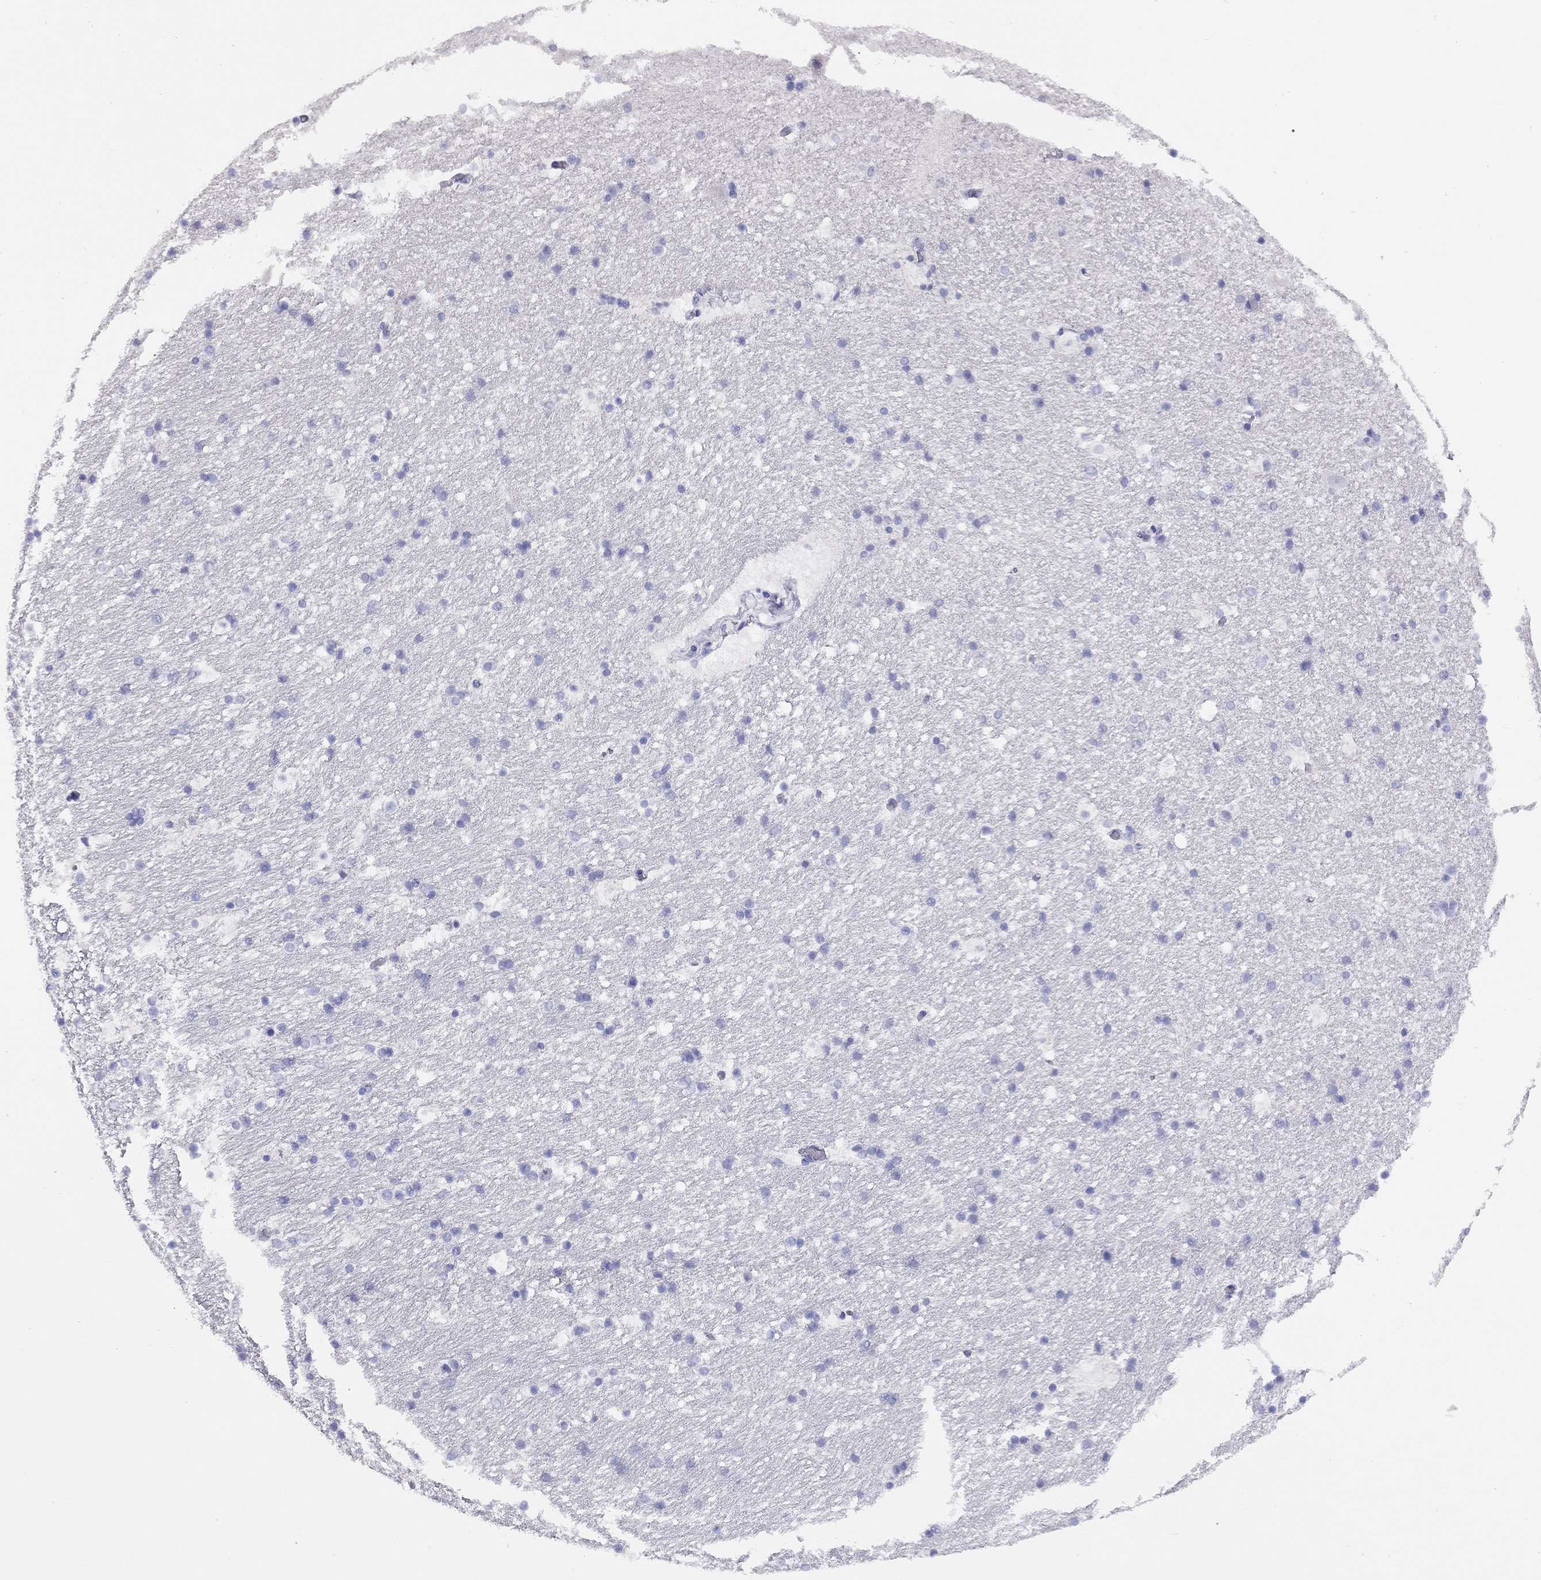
{"staining": {"intensity": "negative", "quantity": "none", "location": "none"}, "tissue": "hippocampus", "cell_type": "Glial cells", "image_type": "normal", "snomed": [{"axis": "morphology", "description": "Normal tissue, NOS"}, {"axis": "topography", "description": "Hippocampus"}], "caption": "DAB immunohistochemical staining of normal human hippocampus exhibits no significant positivity in glial cells. (Stains: DAB IHC with hematoxylin counter stain, Microscopy: brightfield microscopy at high magnification).", "gene": "LRIT2", "patient": {"sex": "male", "age": 51}}